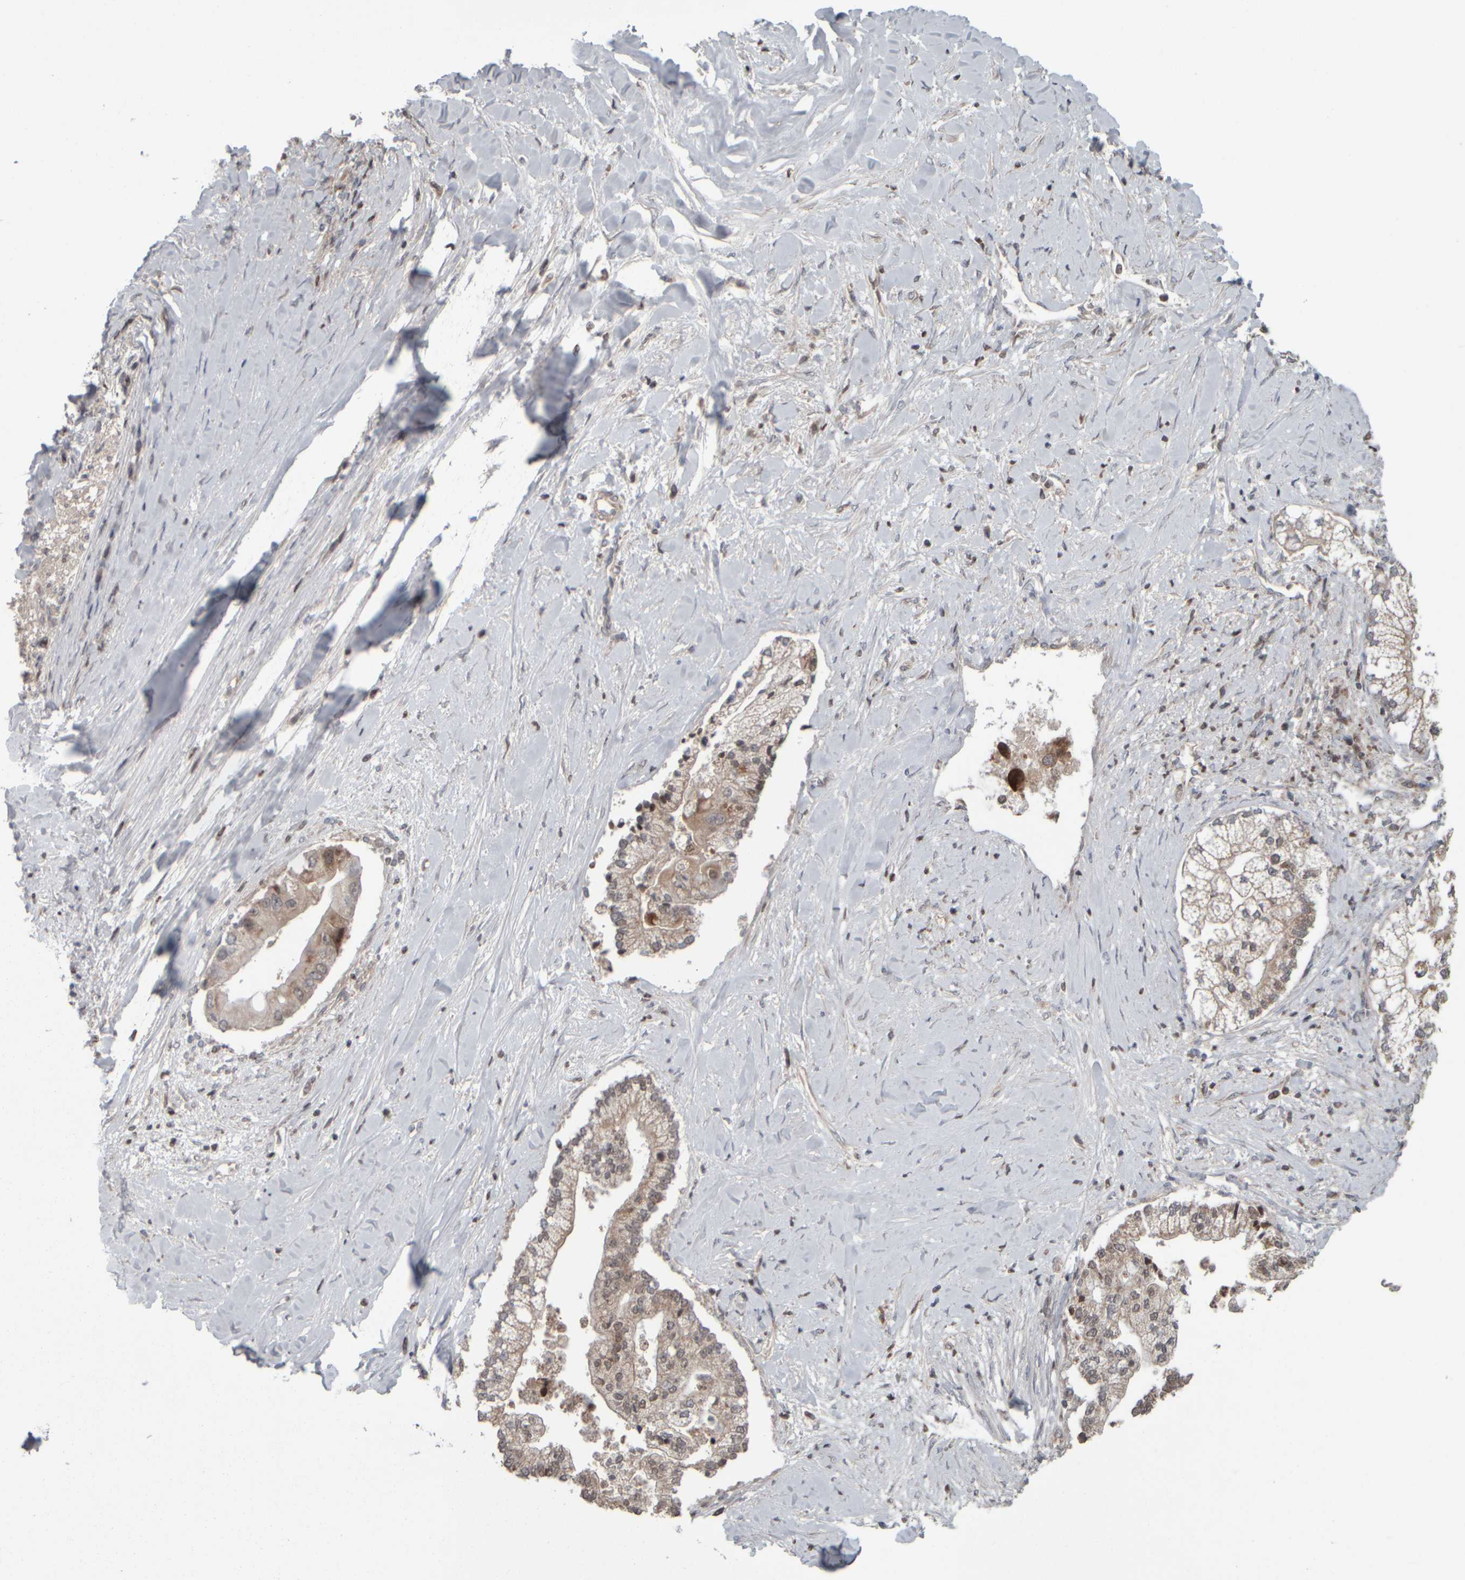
{"staining": {"intensity": "moderate", "quantity": ">75%", "location": "cytoplasmic/membranous"}, "tissue": "liver cancer", "cell_type": "Tumor cells", "image_type": "cancer", "snomed": [{"axis": "morphology", "description": "Cholangiocarcinoma"}, {"axis": "topography", "description": "Liver"}], "caption": "Protein expression by immunohistochemistry (IHC) reveals moderate cytoplasmic/membranous positivity in about >75% of tumor cells in liver cholangiocarcinoma.", "gene": "CWC27", "patient": {"sex": "male", "age": 50}}